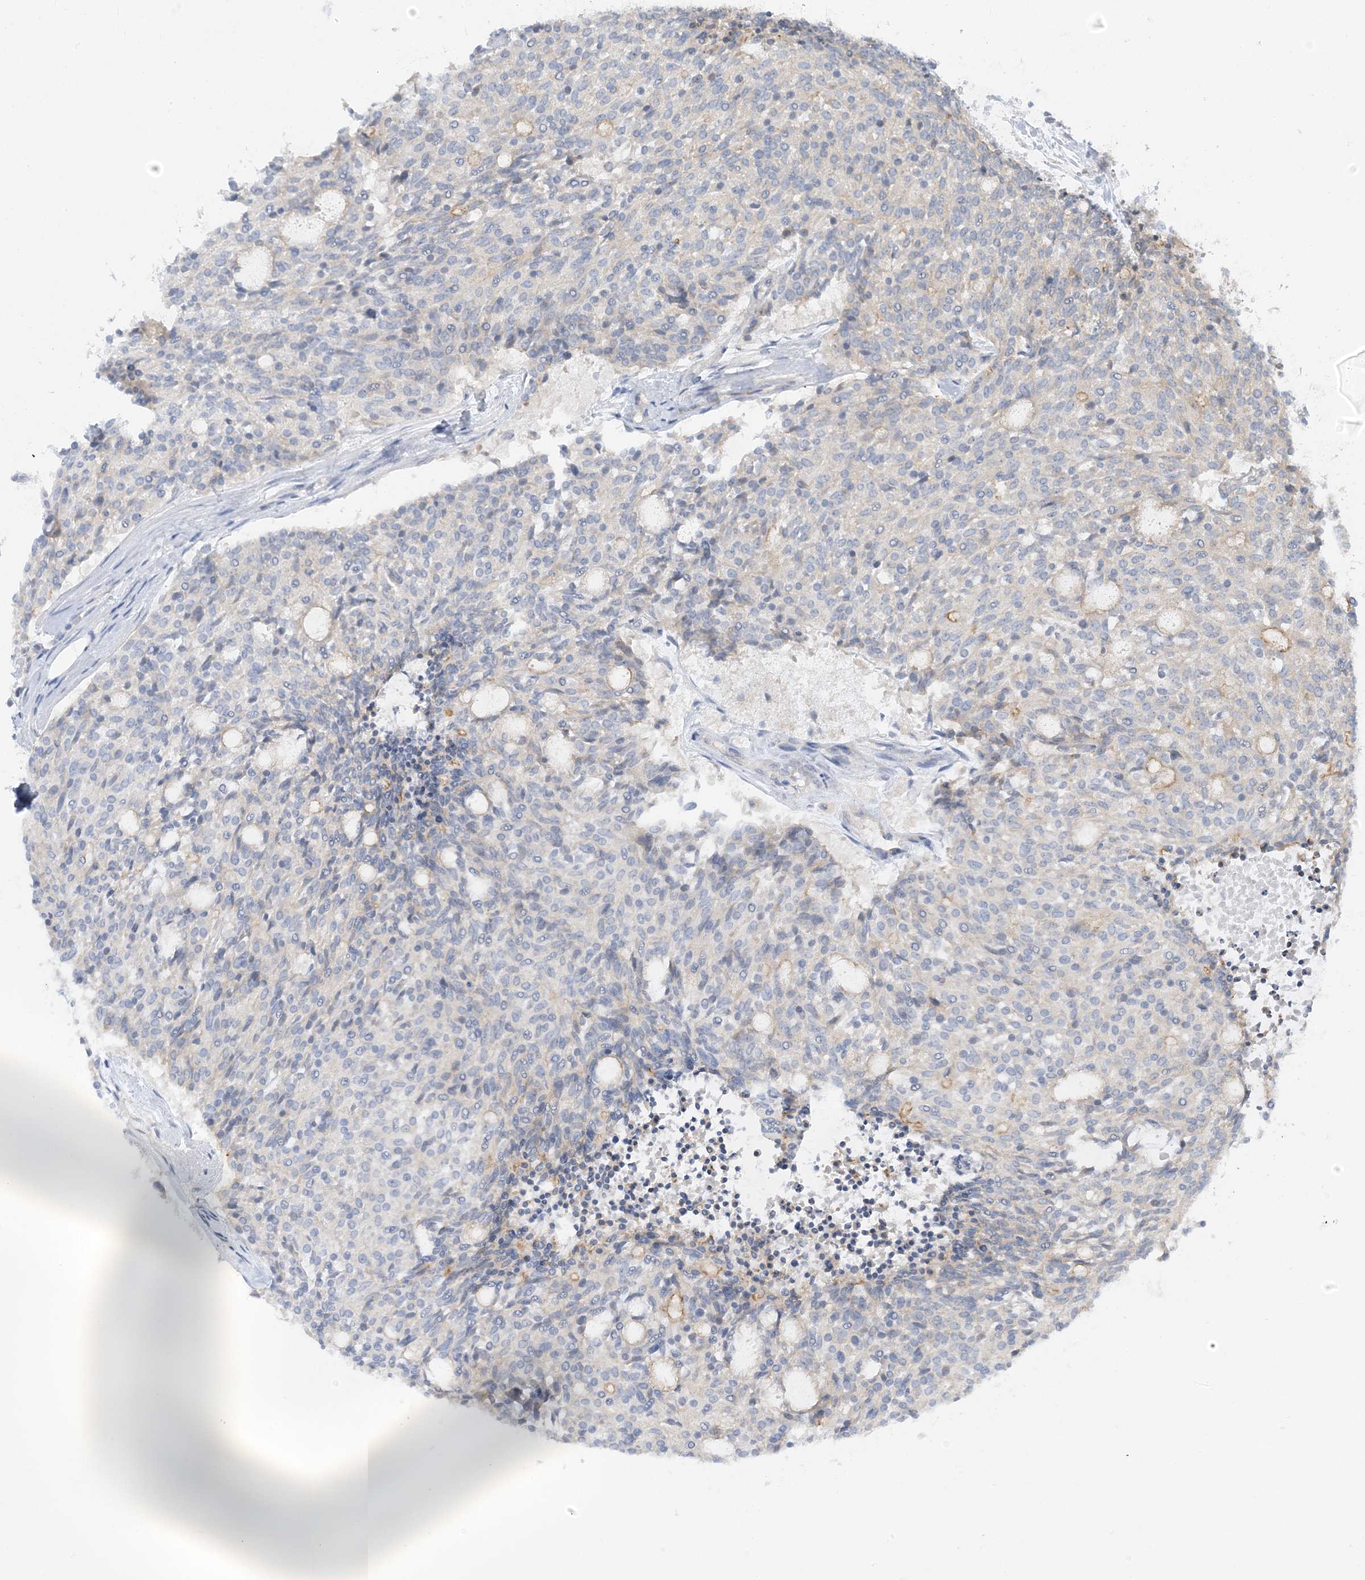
{"staining": {"intensity": "negative", "quantity": "none", "location": "none"}, "tissue": "carcinoid", "cell_type": "Tumor cells", "image_type": "cancer", "snomed": [{"axis": "morphology", "description": "Carcinoid, malignant, NOS"}, {"axis": "topography", "description": "Pancreas"}], "caption": "An immunohistochemistry (IHC) micrograph of carcinoid is shown. There is no staining in tumor cells of carcinoid. Nuclei are stained in blue.", "gene": "IL36B", "patient": {"sex": "female", "age": 54}}